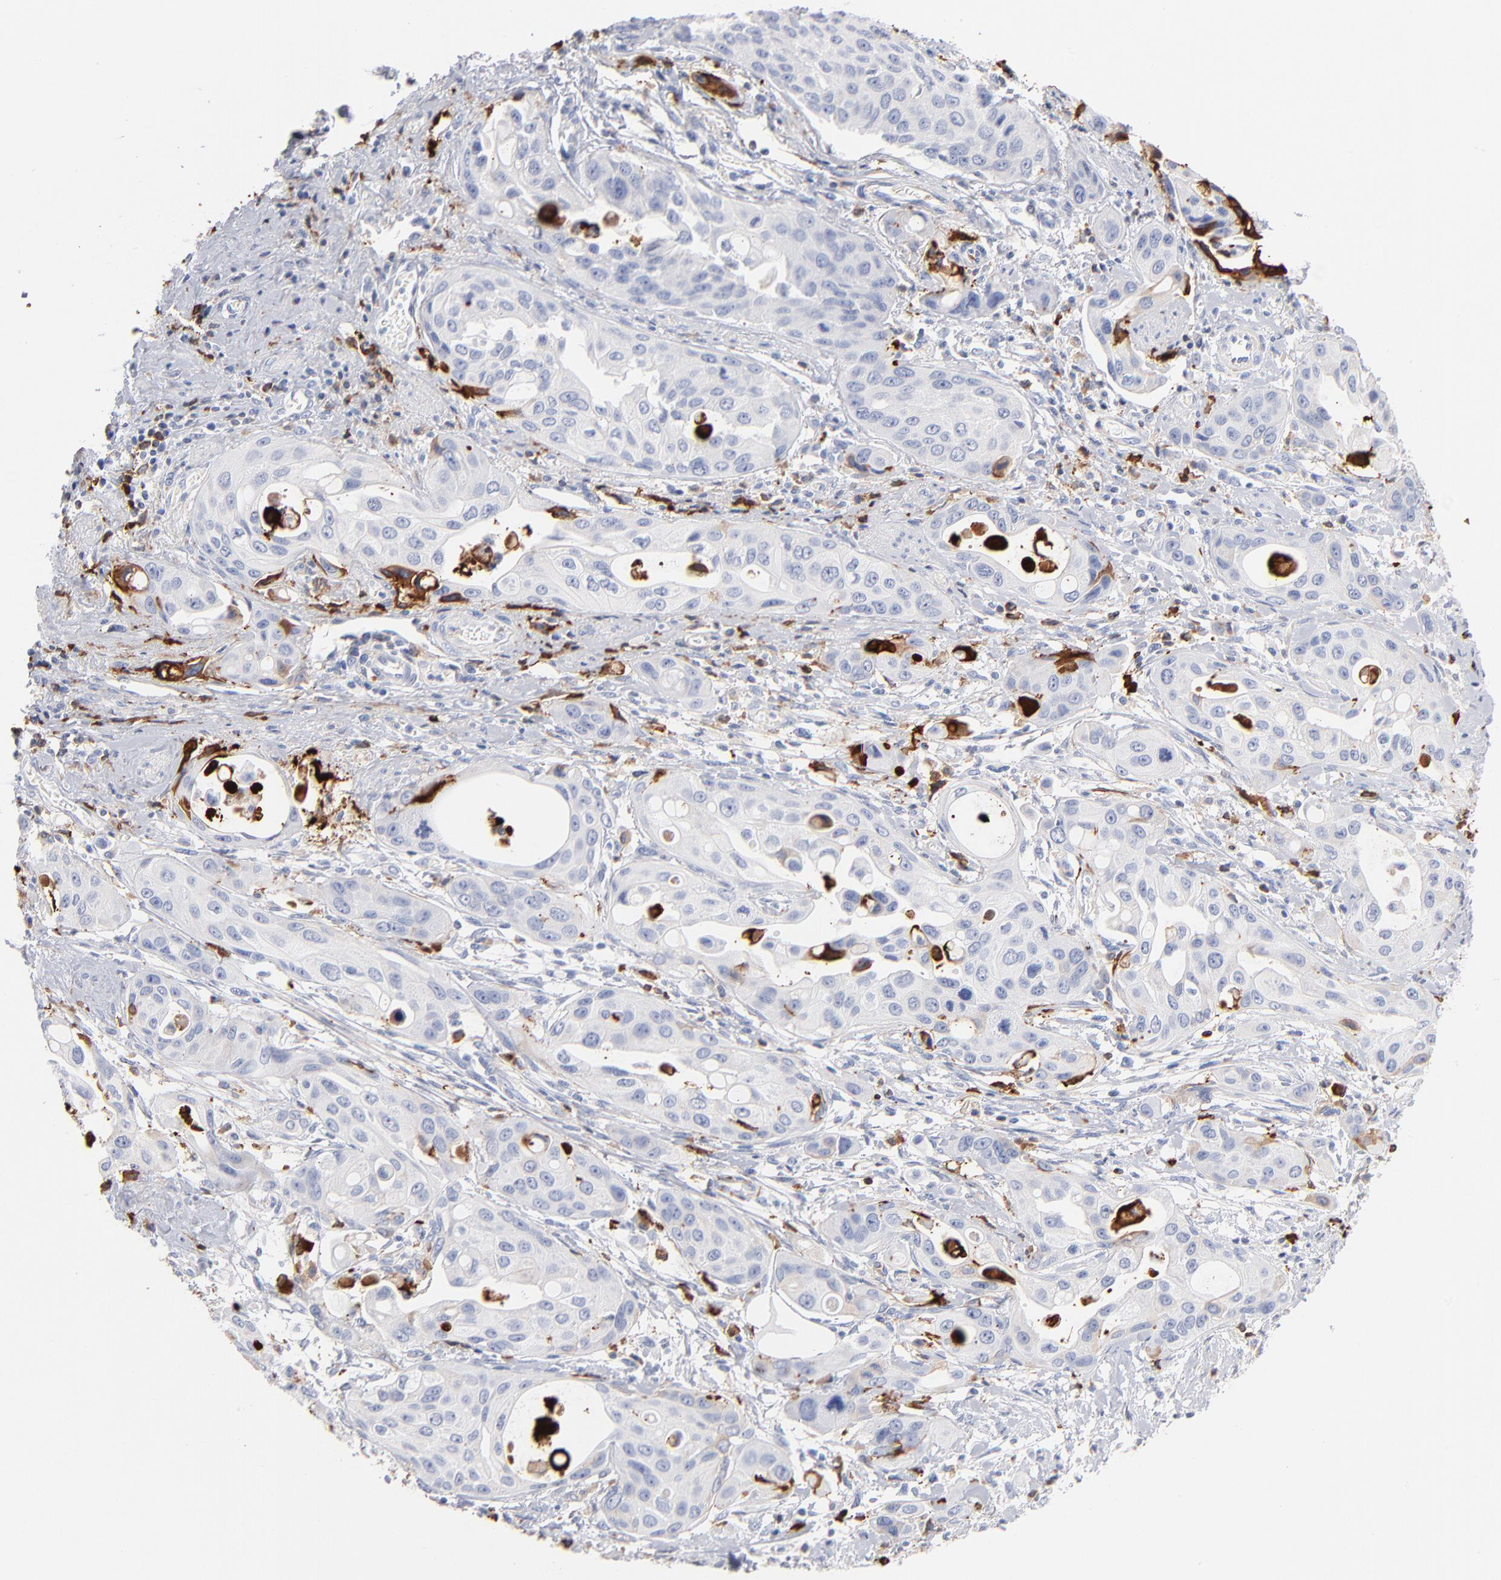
{"staining": {"intensity": "negative", "quantity": "none", "location": "none"}, "tissue": "pancreatic cancer", "cell_type": "Tumor cells", "image_type": "cancer", "snomed": [{"axis": "morphology", "description": "Adenocarcinoma, NOS"}, {"axis": "topography", "description": "Pancreas"}], "caption": "Pancreatic adenocarcinoma was stained to show a protein in brown. There is no significant expression in tumor cells. (DAB immunohistochemistry visualized using brightfield microscopy, high magnification).", "gene": "APOH", "patient": {"sex": "female", "age": 60}}